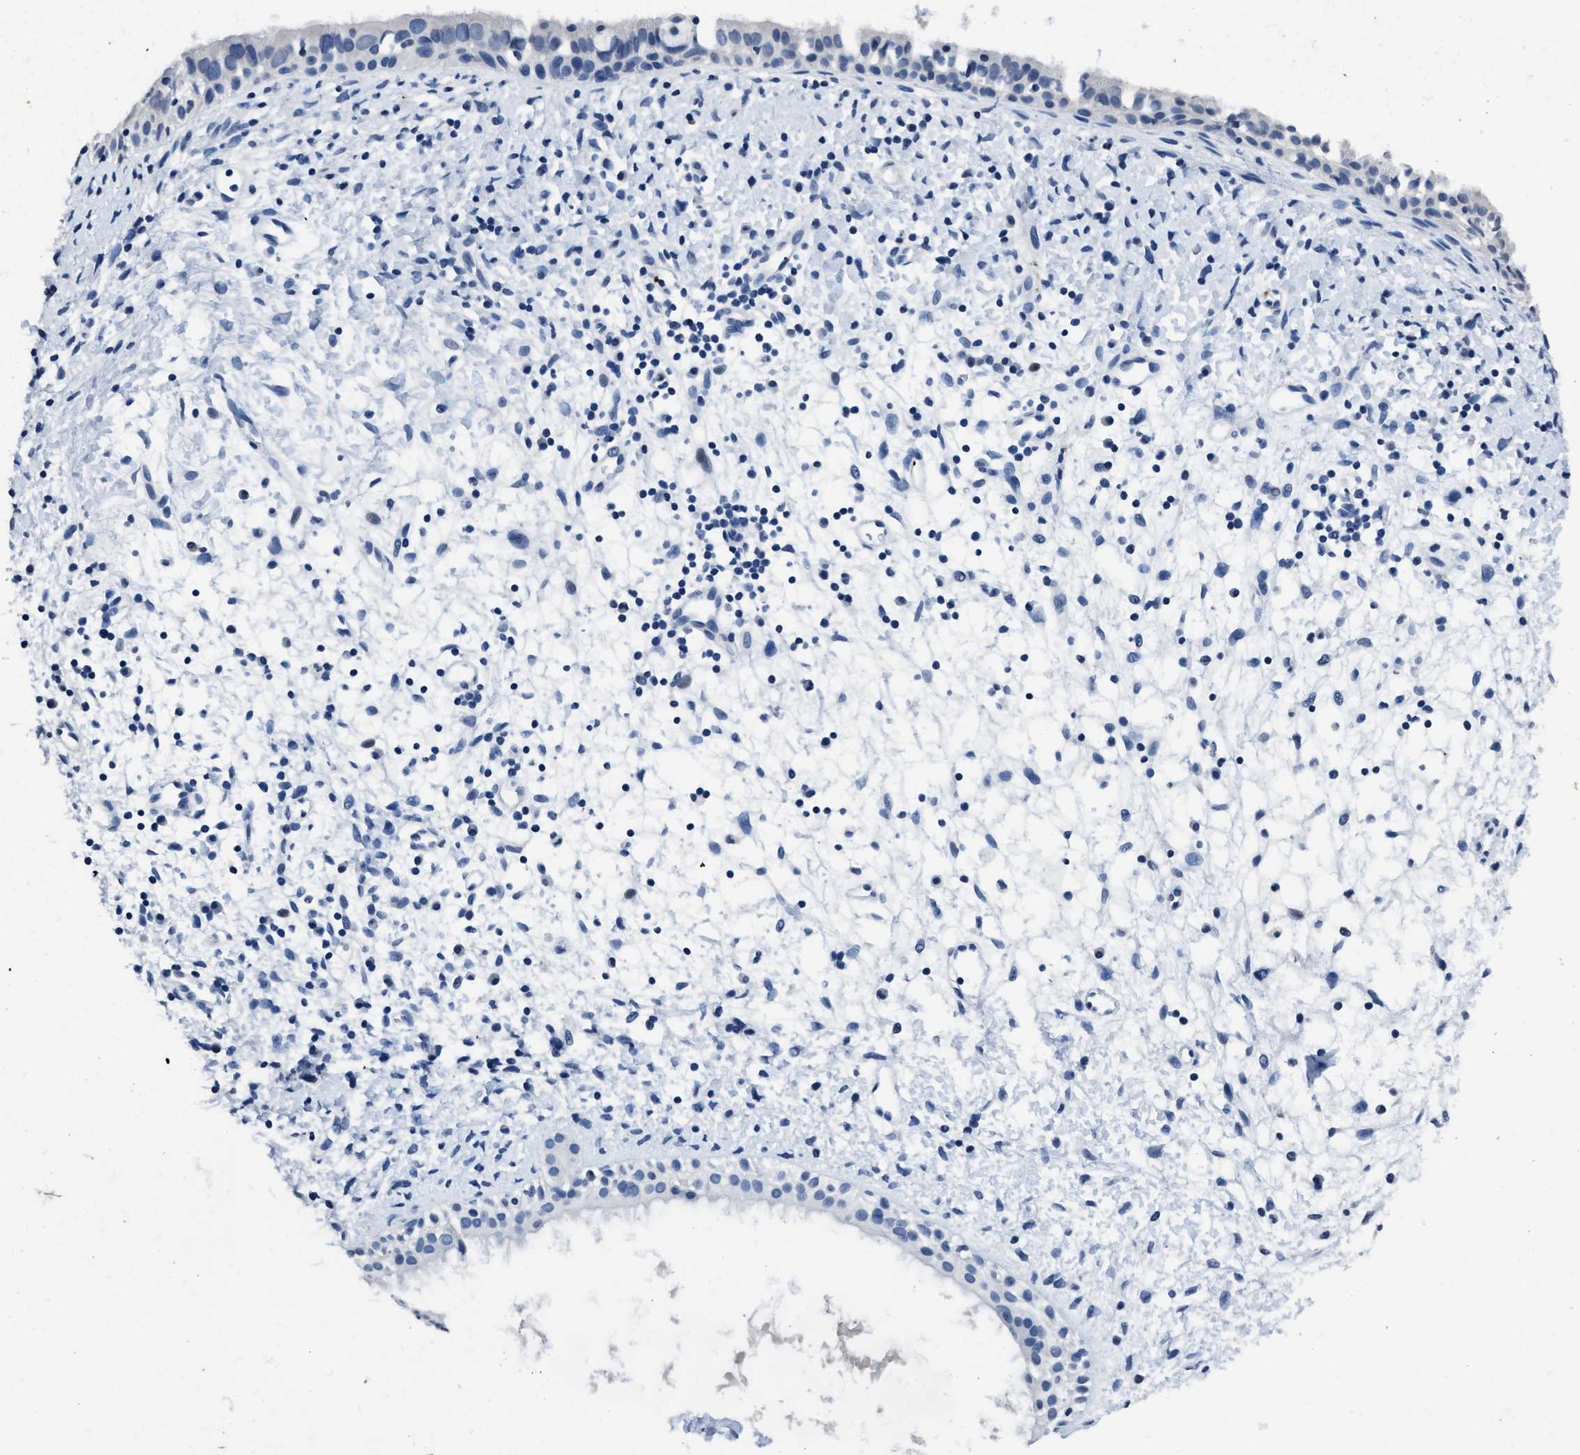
{"staining": {"intensity": "negative", "quantity": "none", "location": "none"}, "tissue": "nasopharynx", "cell_type": "Respiratory epithelial cells", "image_type": "normal", "snomed": [{"axis": "morphology", "description": "Normal tissue, NOS"}, {"axis": "topography", "description": "Nasopharynx"}], "caption": "This is a micrograph of immunohistochemistry staining of benign nasopharynx, which shows no staining in respiratory epithelial cells.", "gene": "ITGA2B", "patient": {"sex": "male", "age": 22}}